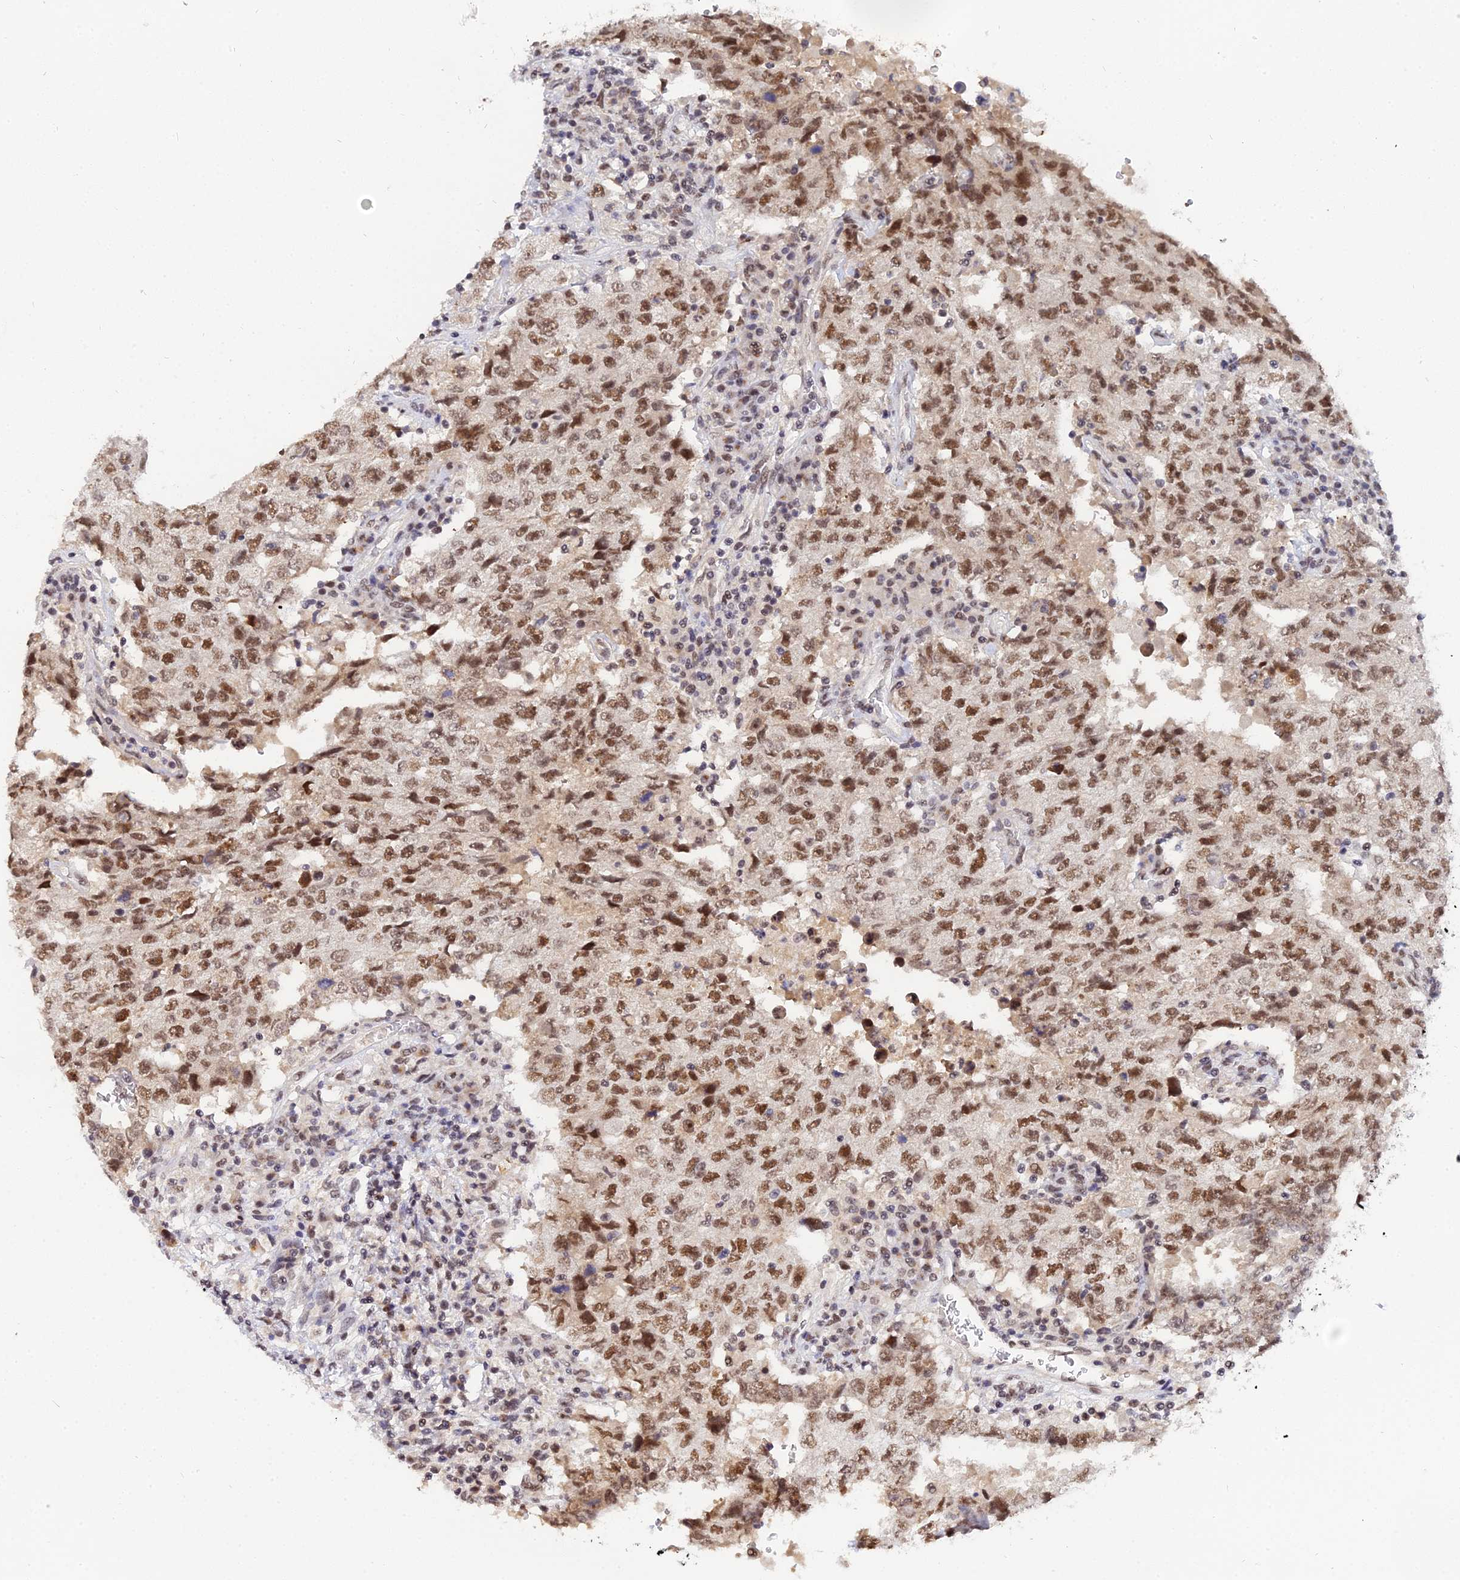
{"staining": {"intensity": "moderate", "quantity": ">75%", "location": "nuclear"}, "tissue": "testis cancer", "cell_type": "Tumor cells", "image_type": "cancer", "snomed": [{"axis": "morphology", "description": "Carcinoma, Embryonal, NOS"}, {"axis": "topography", "description": "Testis"}], "caption": "Protein staining demonstrates moderate nuclear expression in about >75% of tumor cells in testis cancer (embryonal carcinoma). (IHC, brightfield microscopy, high magnification).", "gene": "EXOSC3", "patient": {"sex": "male", "age": 26}}